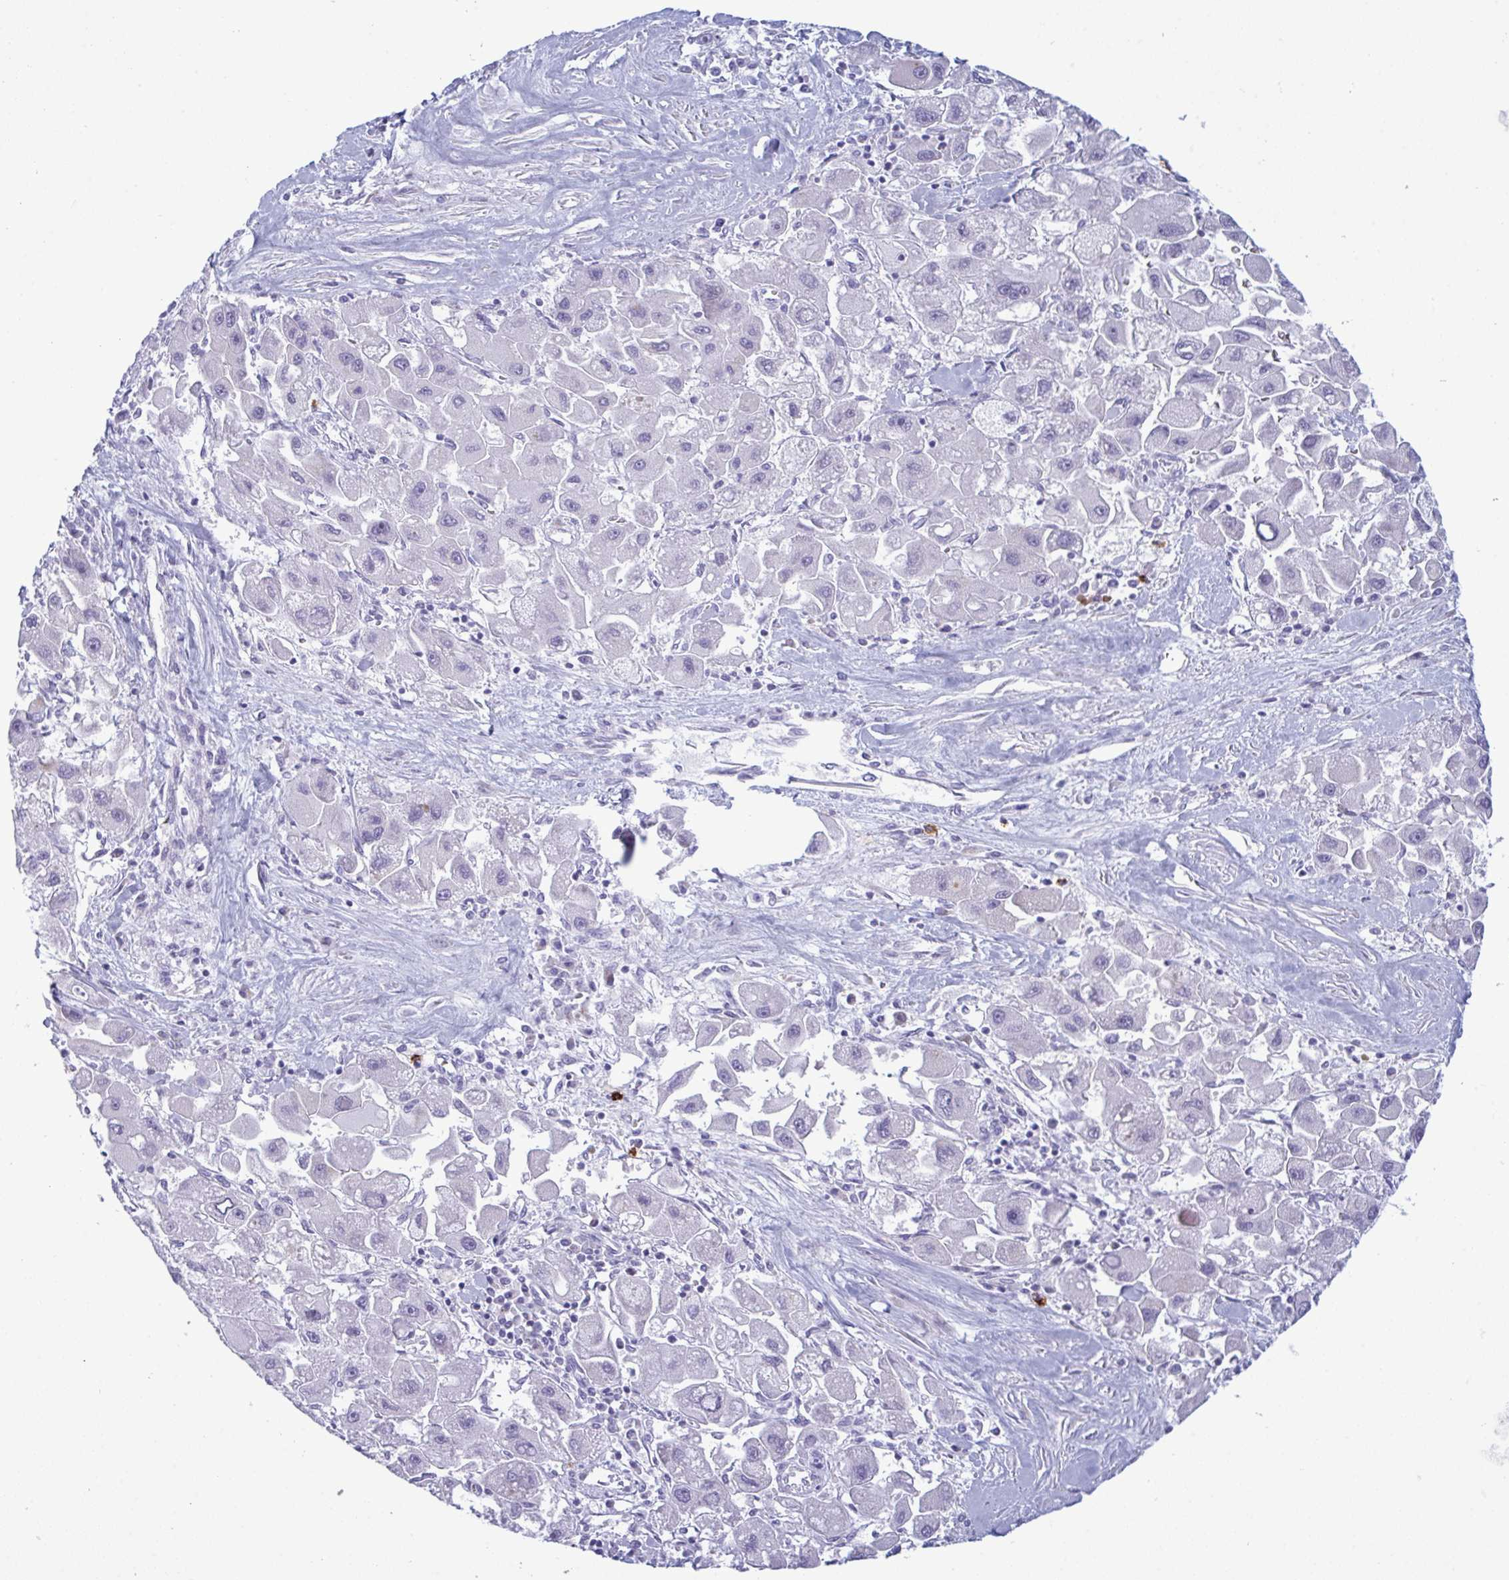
{"staining": {"intensity": "negative", "quantity": "none", "location": "none"}, "tissue": "liver cancer", "cell_type": "Tumor cells", "image_type": "cancer", "snomed": [{"axis": "morphology", "description": "Carcinoma, Hepatocellular, NOS"}, {"axis": "topography", "description": "Liver"}], "caption": "The image reveals no staining of tumor cells in liver cancer.", "gene": "ZNF684", "patient": {"sex": "male", "age": 24}}